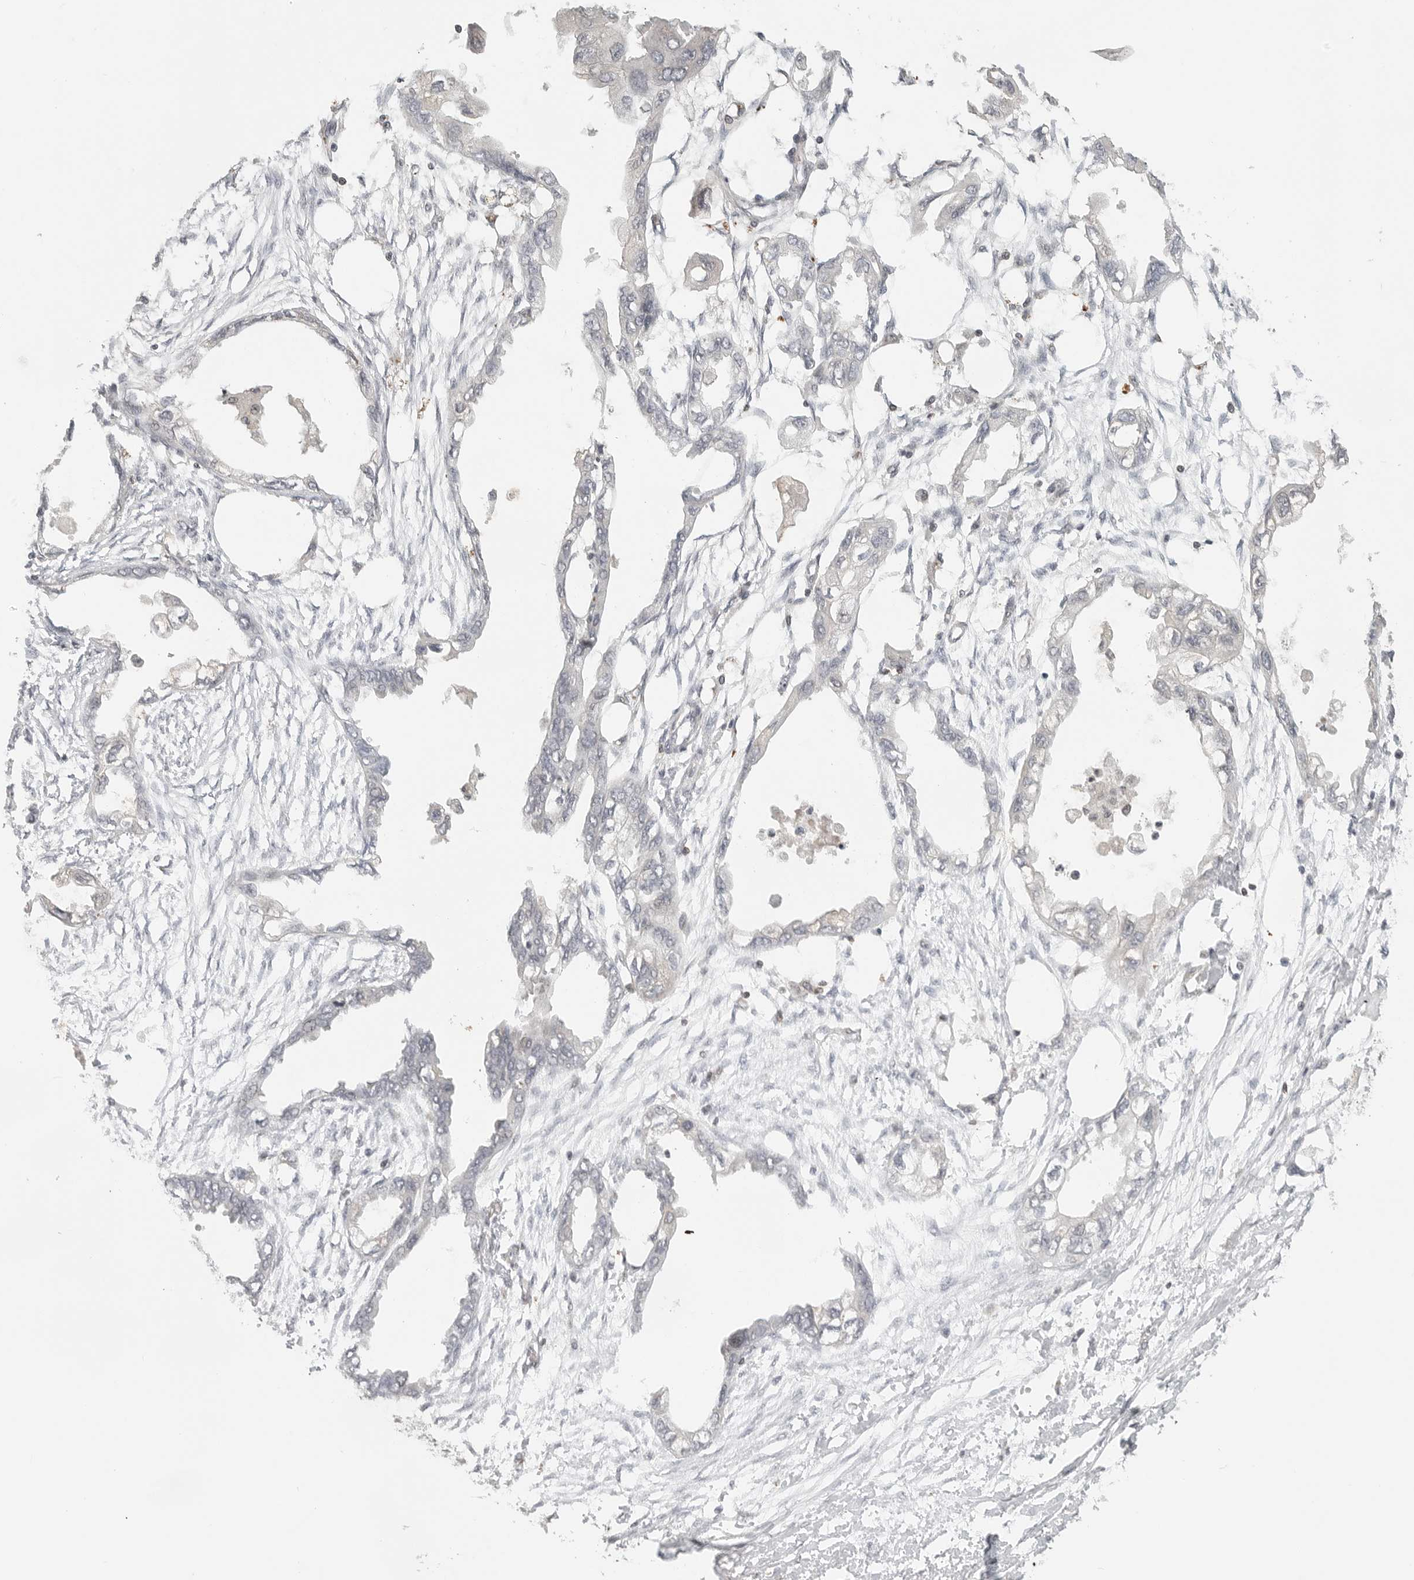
{"staining": {"intensity": "negative", "quantity": "none", "location": "none"}, "tissue": "endometrial cancer", "cell_type": "Tumor cells", "image_type": "cancer", "snomed": [{"axis": "morphology", "description": "Adenocarcinoma, NOS"}, {"axis": "morphology", "description": "Adenocarcinoma, metastatic, NOS"}, {"axis": "topography", "description": "Adipose tissue"}, {"axis": "topography", "description": "Endometrium"}], "caption": "High power microscopy photomicrograph of an immunohistochemistry micrograph of endometrial cancer (adenocarcinoma), revealing no significant expression in tumor cells.", "gene": "SH3KBP1", "patient": {"sex": "female", "age": 67}}